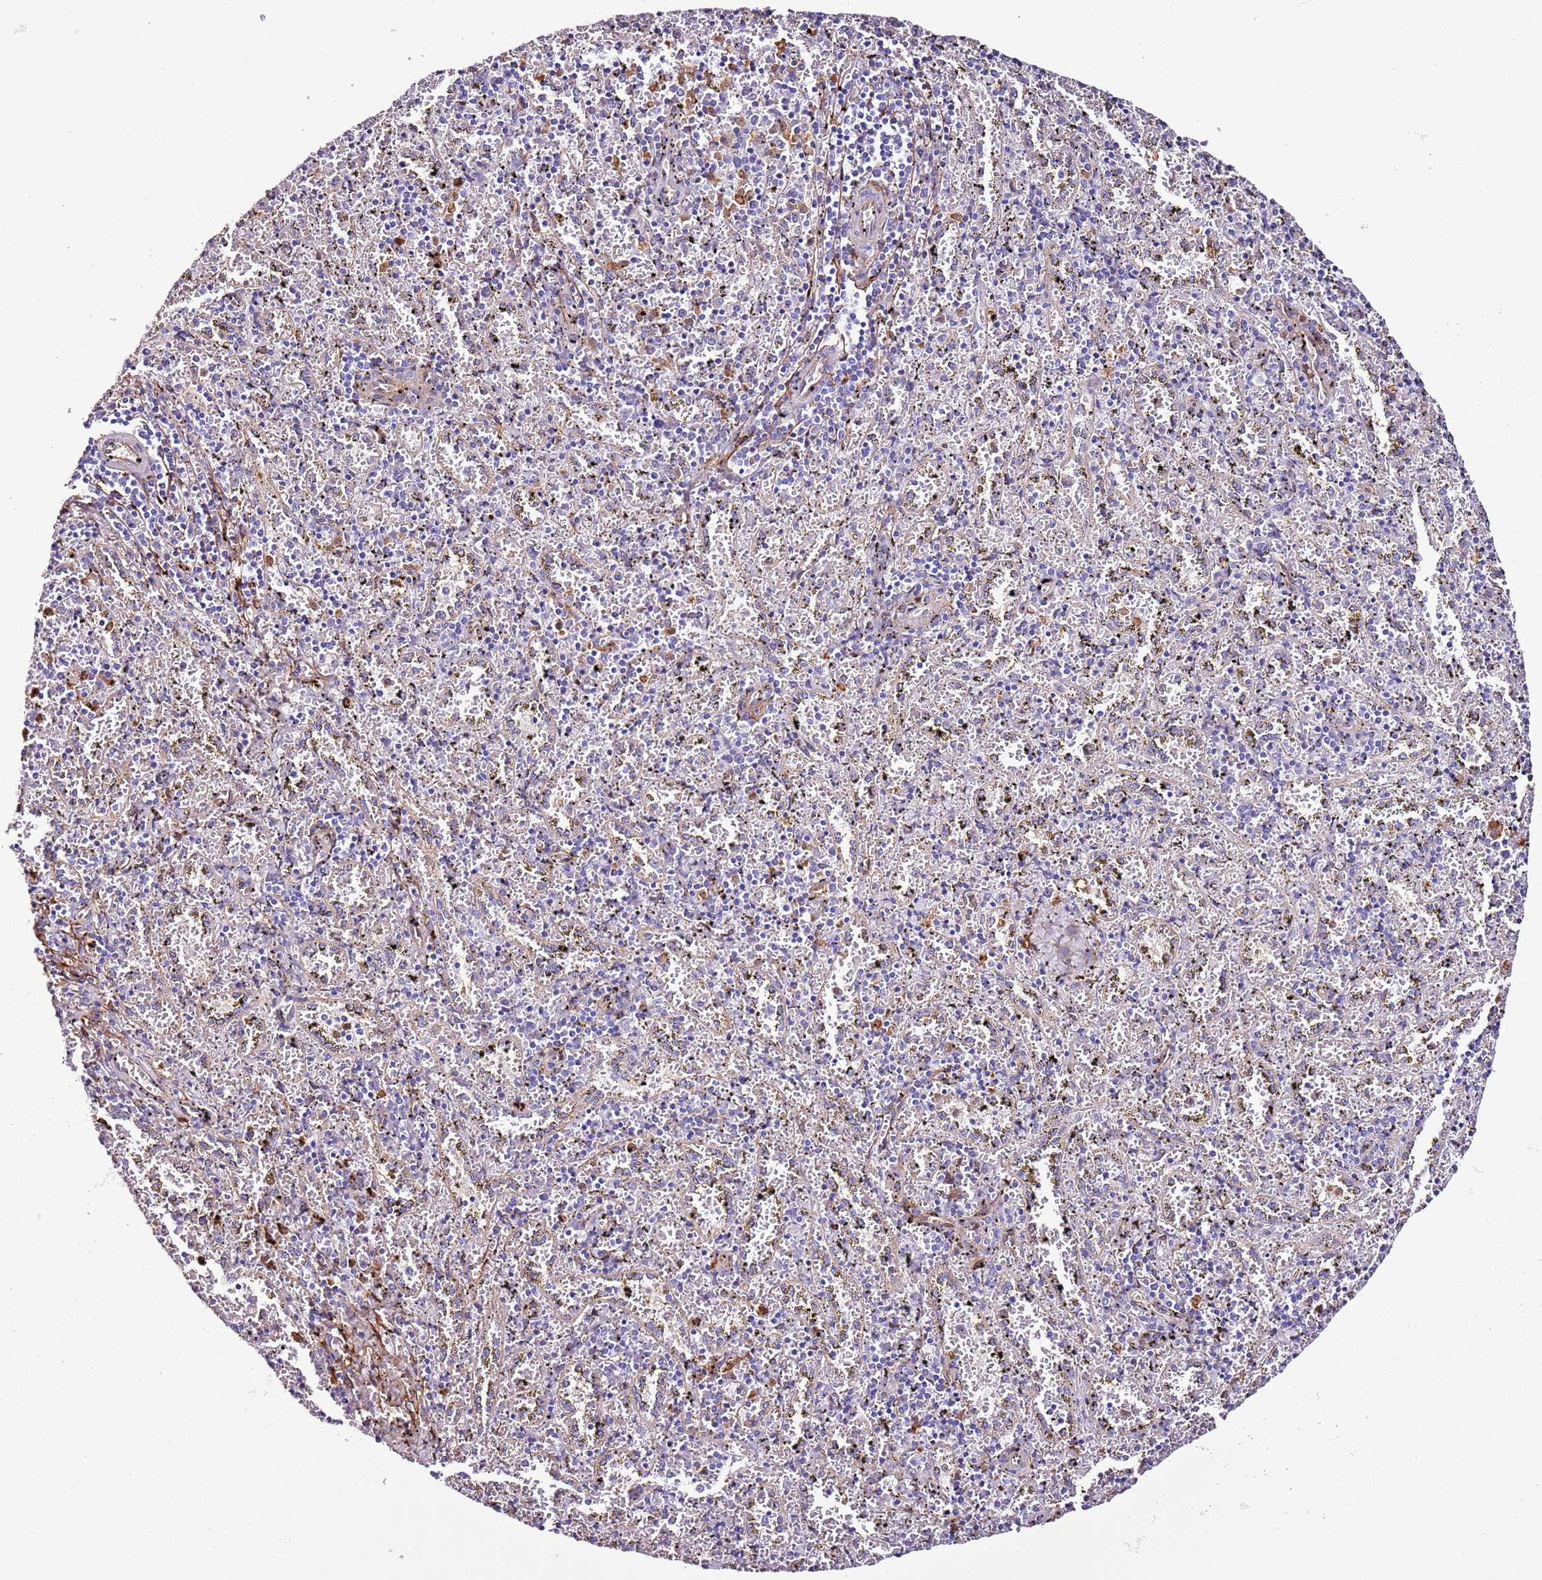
{"staining": {"intensity": "moderate", "quantity": "<25%", "location": "cytoplasmic/membranous"}, "tissue": "spleen", "cell_type": "Cells in red pulp", "image_type": "normal", "snomed": [{"axis": "morphology", "description": "Normal tissue, NOS"}, {"axis": "topography", "description": "Spleen"}], "caption": "Immunohistochemical staining of benign human spleen exhibits moderate cytoplasmic/membranous protein expression in approximately <25% of cells in red pulp. Nuclei are stained in blue.", "gene": "FAM174C", "patient": {"sex": "male", "age": 11}}